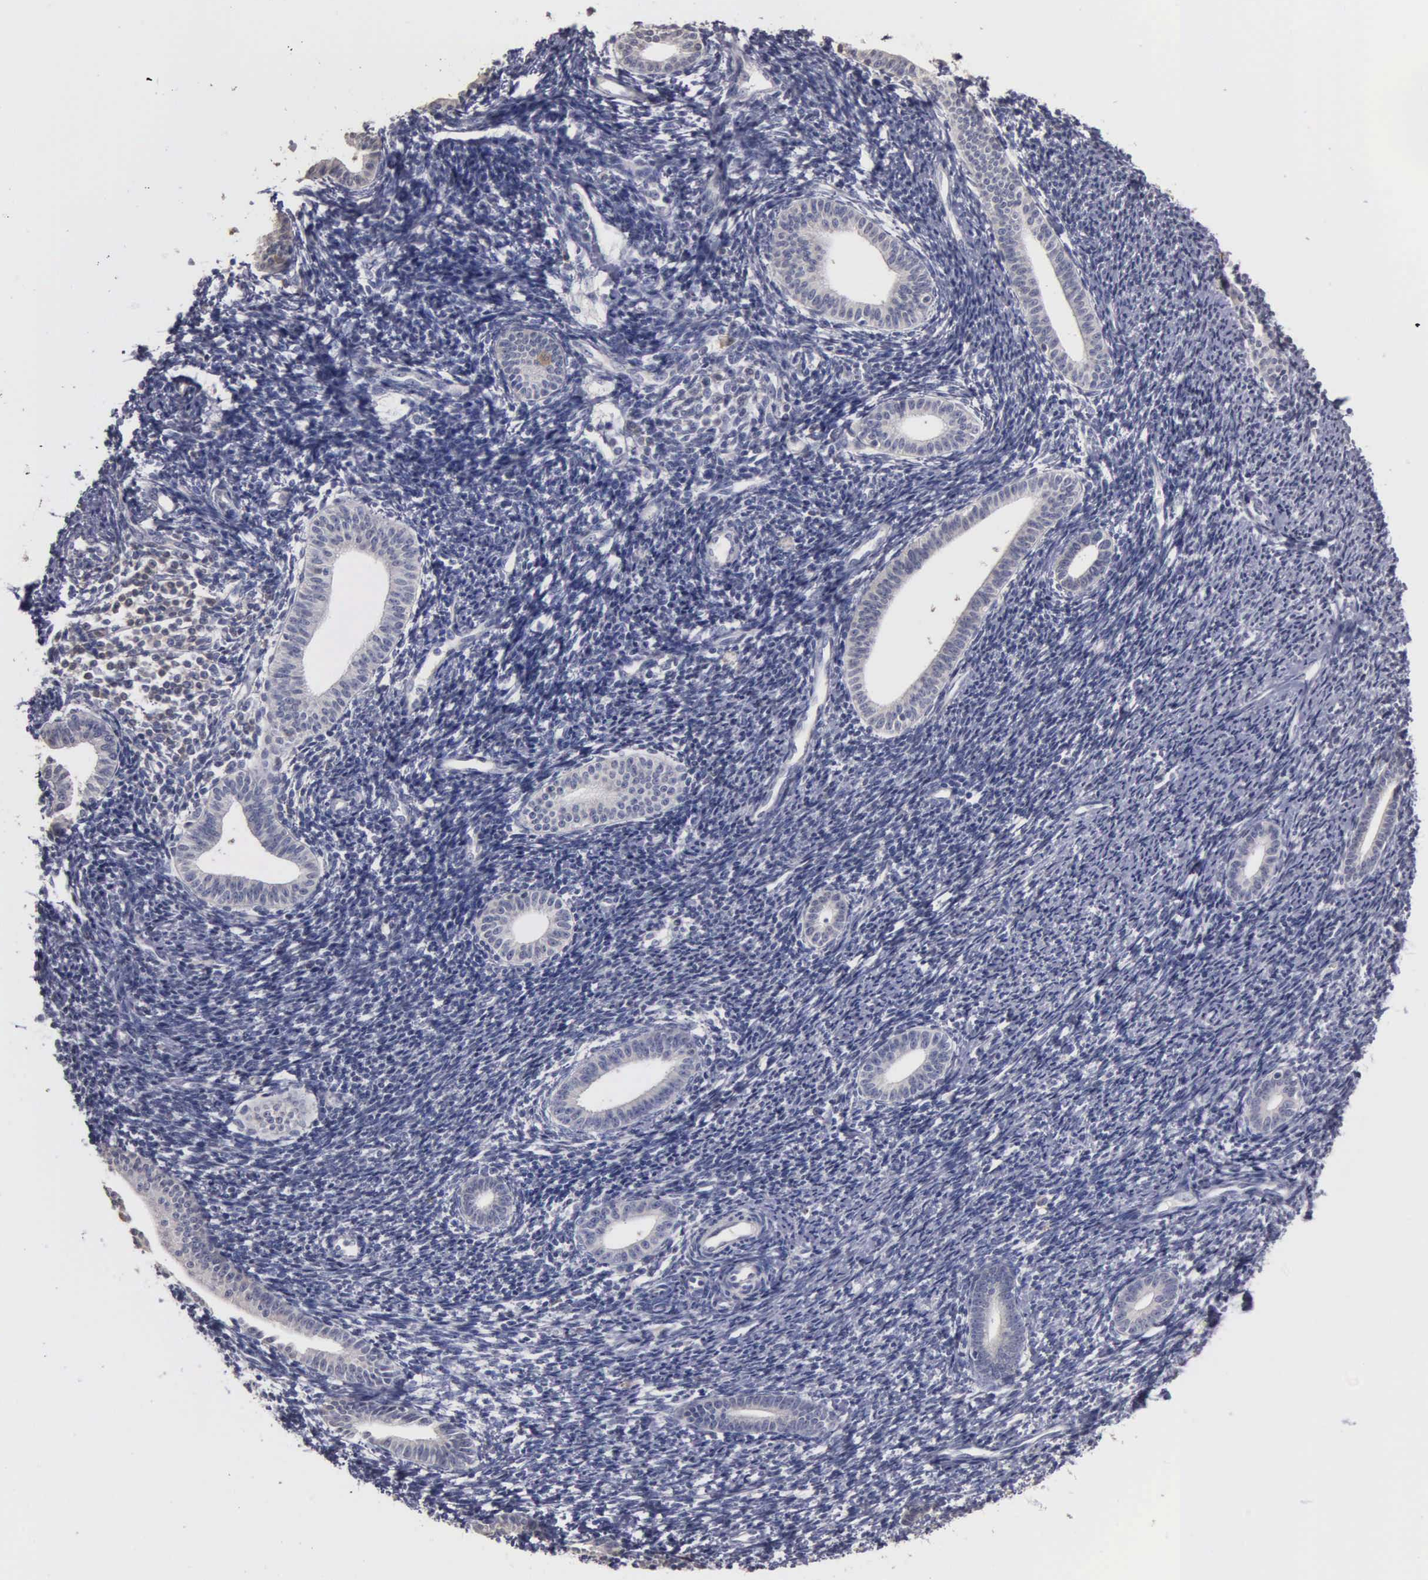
{"staining": {"intensity": "negative", "quantity": "none", "location": "none"}, "tissue": "endometrium", "cell_type": "Cells in endometrial stroma", "image_type": "normal", "snomed": [{"axis": "morphology", "description": "Normal tissue, NOS"}, {"axis": "topography", "description": "Endometrium"}], "caption": "This image is of normal endometrium stained with IHC to label a protein in brown with the nuclei are counter-stained blue. There is no expression in cells in endometrial stroma. (DAB (3,3'-diaminobenzidine) immunohistochemistry (IHC), high magnification).", "gene": "ENO3", "patient": {"sex": "female", "age": 52}}